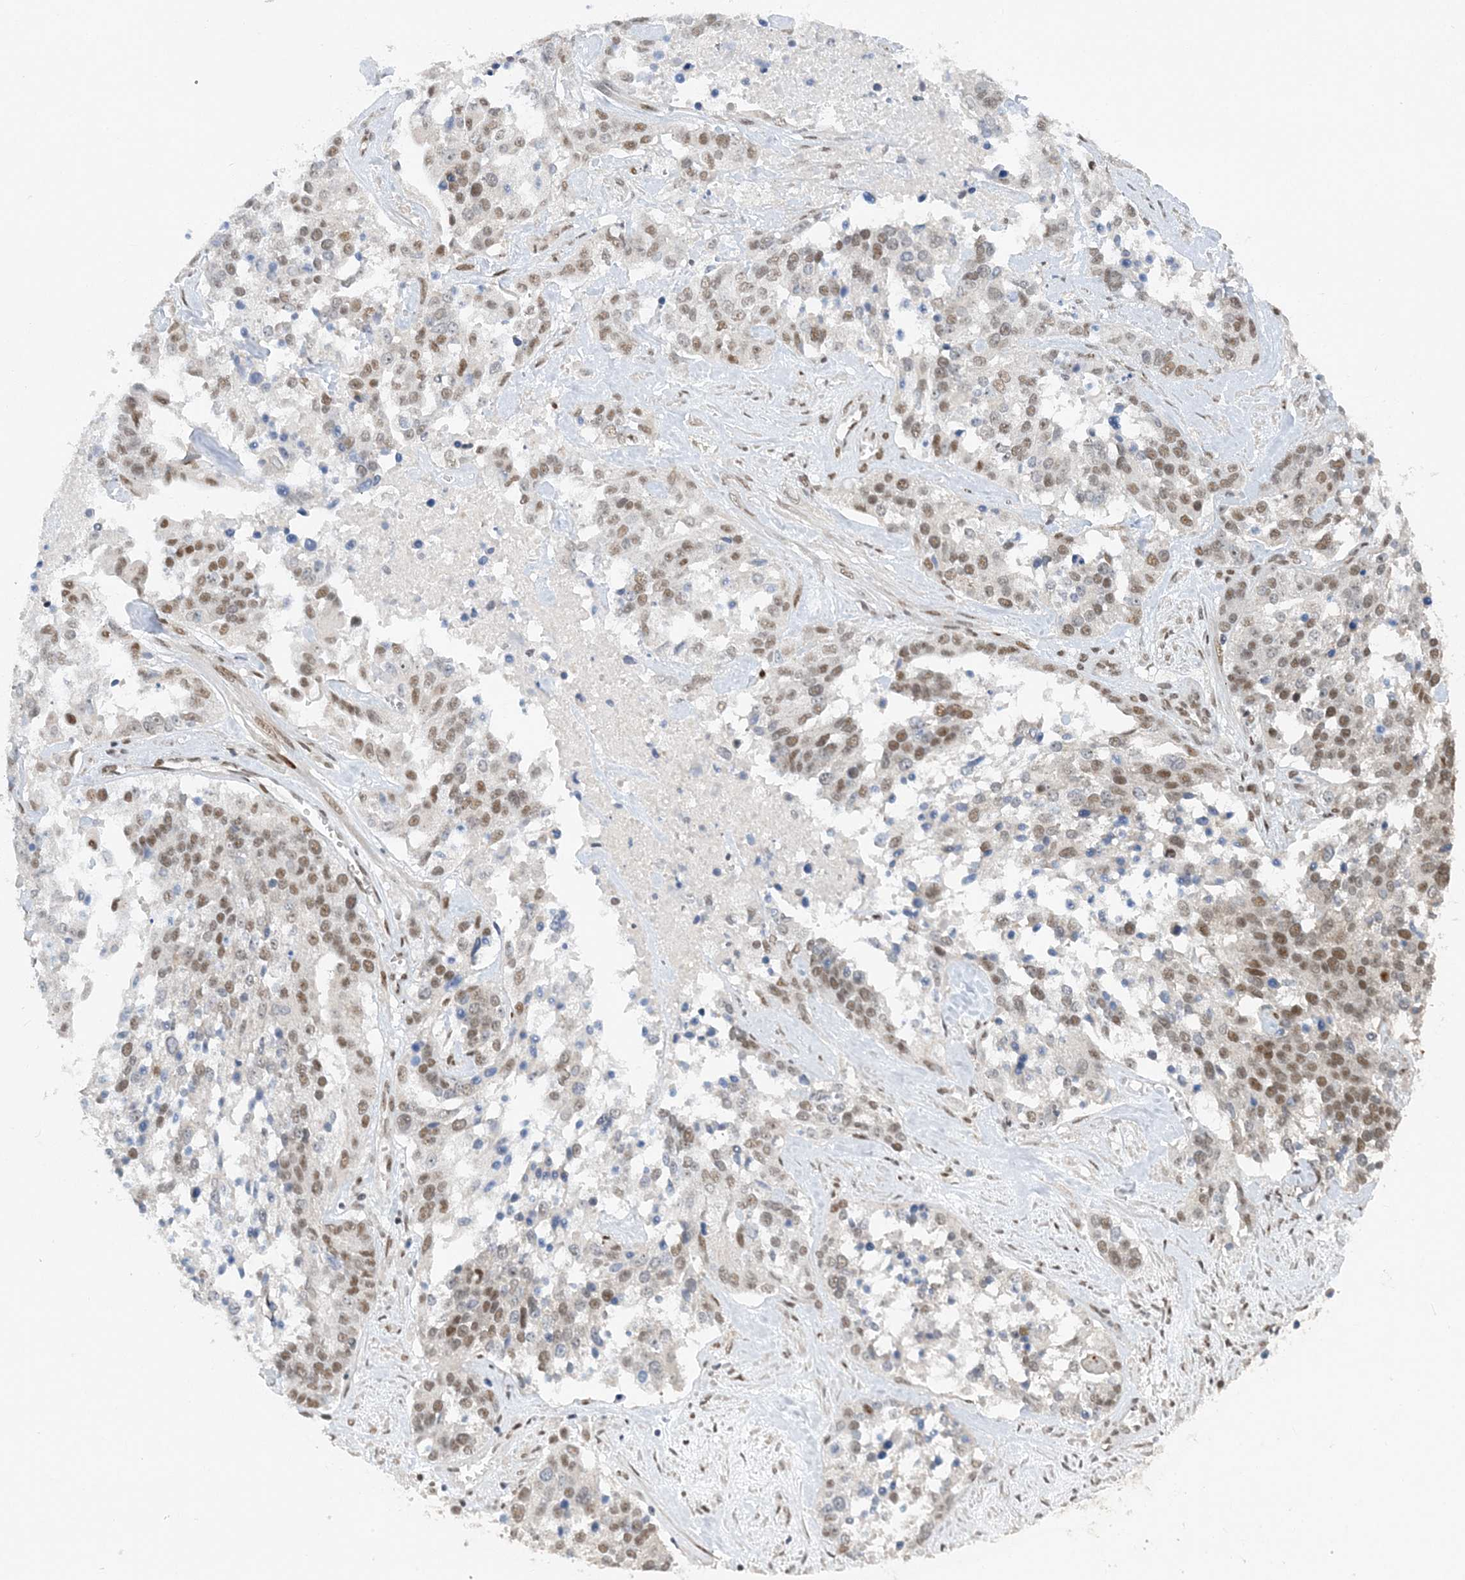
{"staining": {"intensity": "moderate", "quantity": ">75%", "location": "nuclear"}, "tissue": "ovarian cancer", "cell_type": "Tumor cells", "image_type": "cancer", "snomed": [{"axis": "morphology", "description": "Cystadenocarcinoma, serous, NOS"}, {"axis": "topography", "description": "Ovary"}], "caption": "A high-resolution photomicrograph shows immunohistochemistry (IHC) staining of serous cystadenocarcinoma (ovarian), which demonstrates moderate nuclear expression in about >75% of tumor cells.", "gene": "WAC", "patient": {"sex": "female", "age": 44}}